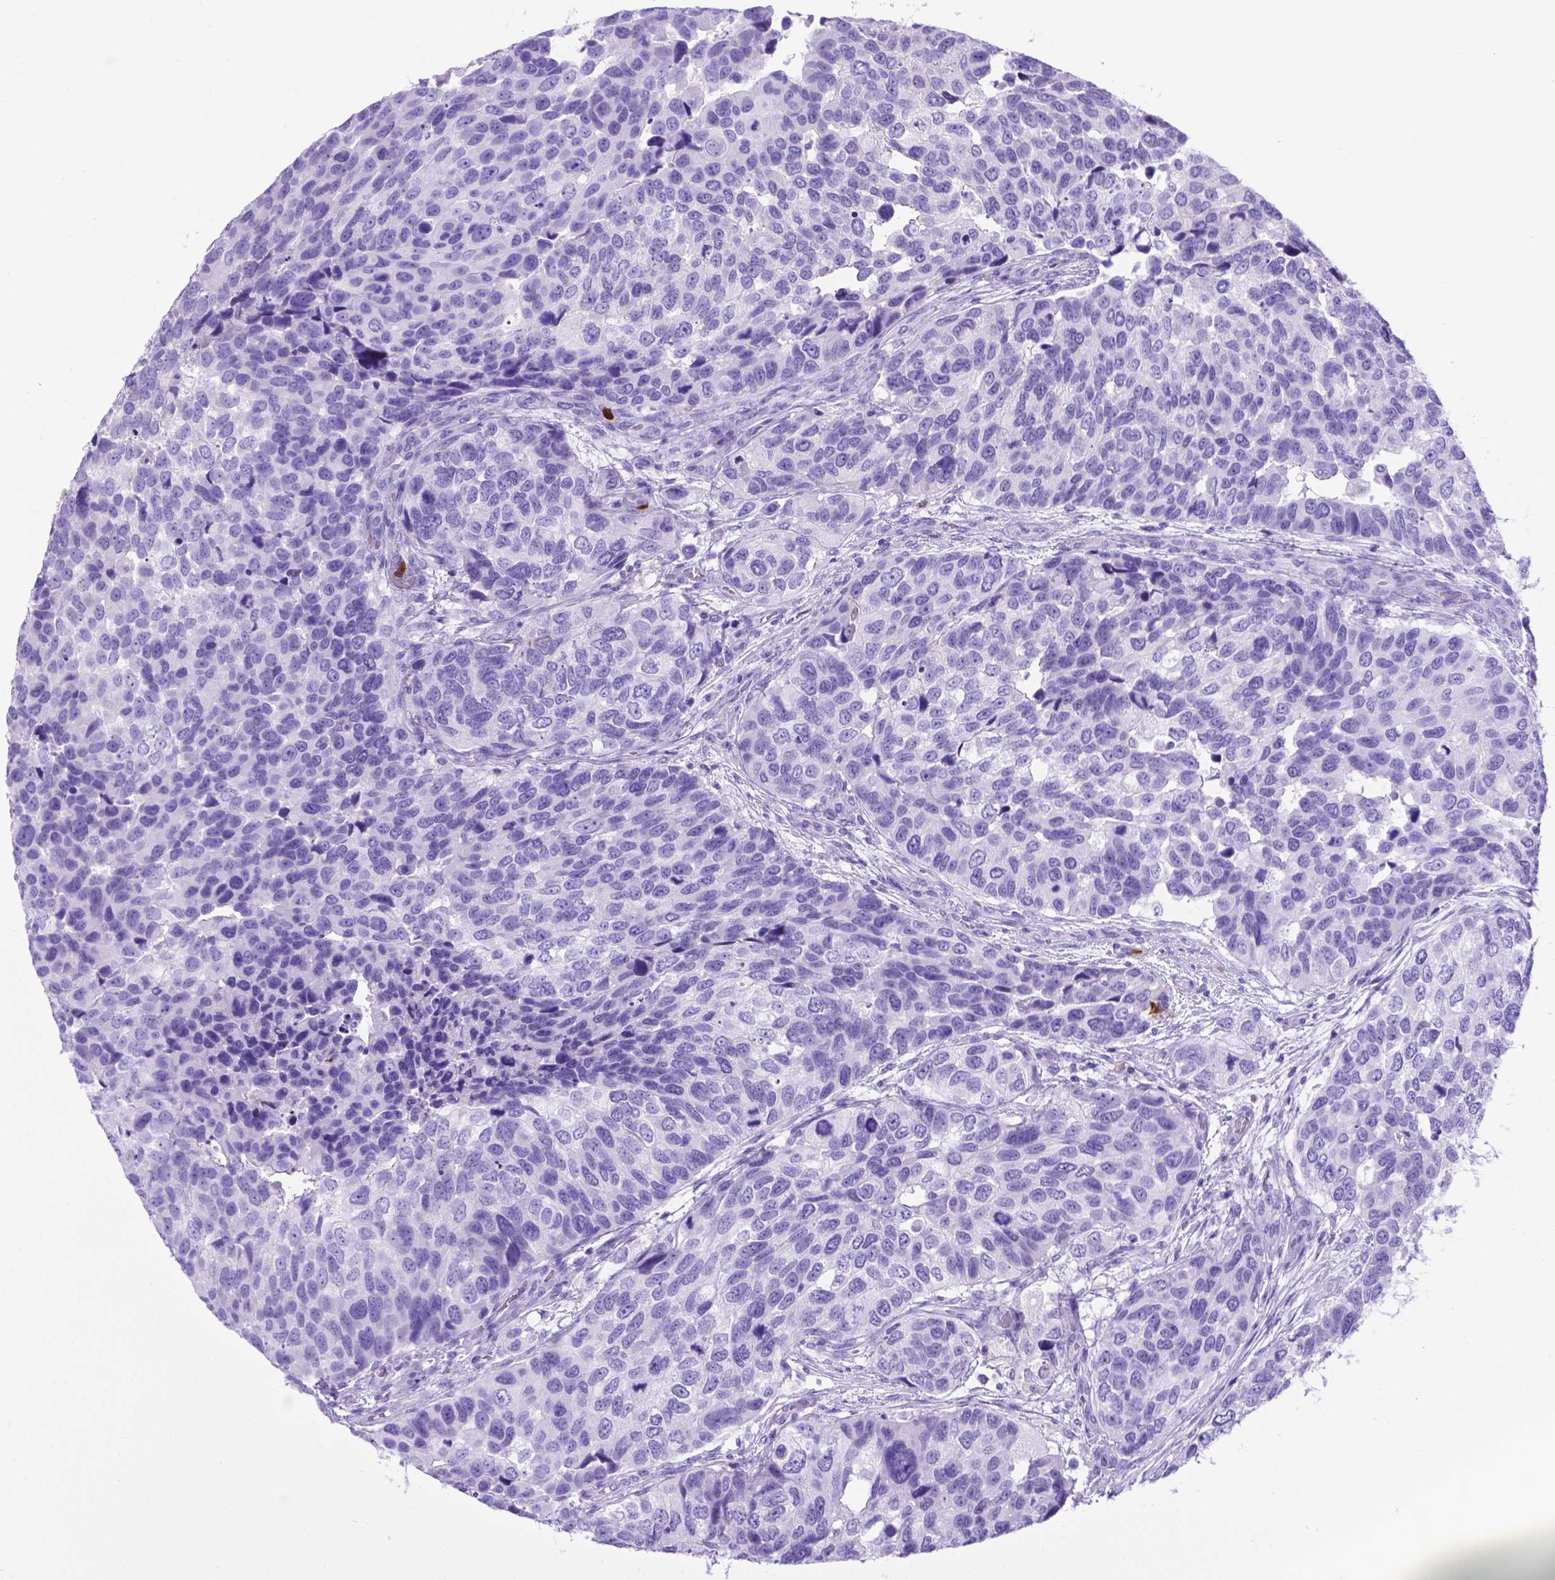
{"staining": {"intensity": "negative", "quantity": "none", "location": "none"}, "tissue": "urothelial cancer", "cell_type": "Tumor cells", "image_type": "cancer", "snomed": [{"axis": "morphology", "description": "Urothelial carcinoma, High grade"}, {"axis": "topography", "description": "Urinary bladder"}], "caption": "A photomicrograph of human urothelial cancer is negative for staining in tumor cells.", "gene": "LZTR1", "patient": {"sex": "male", "age": 60}}